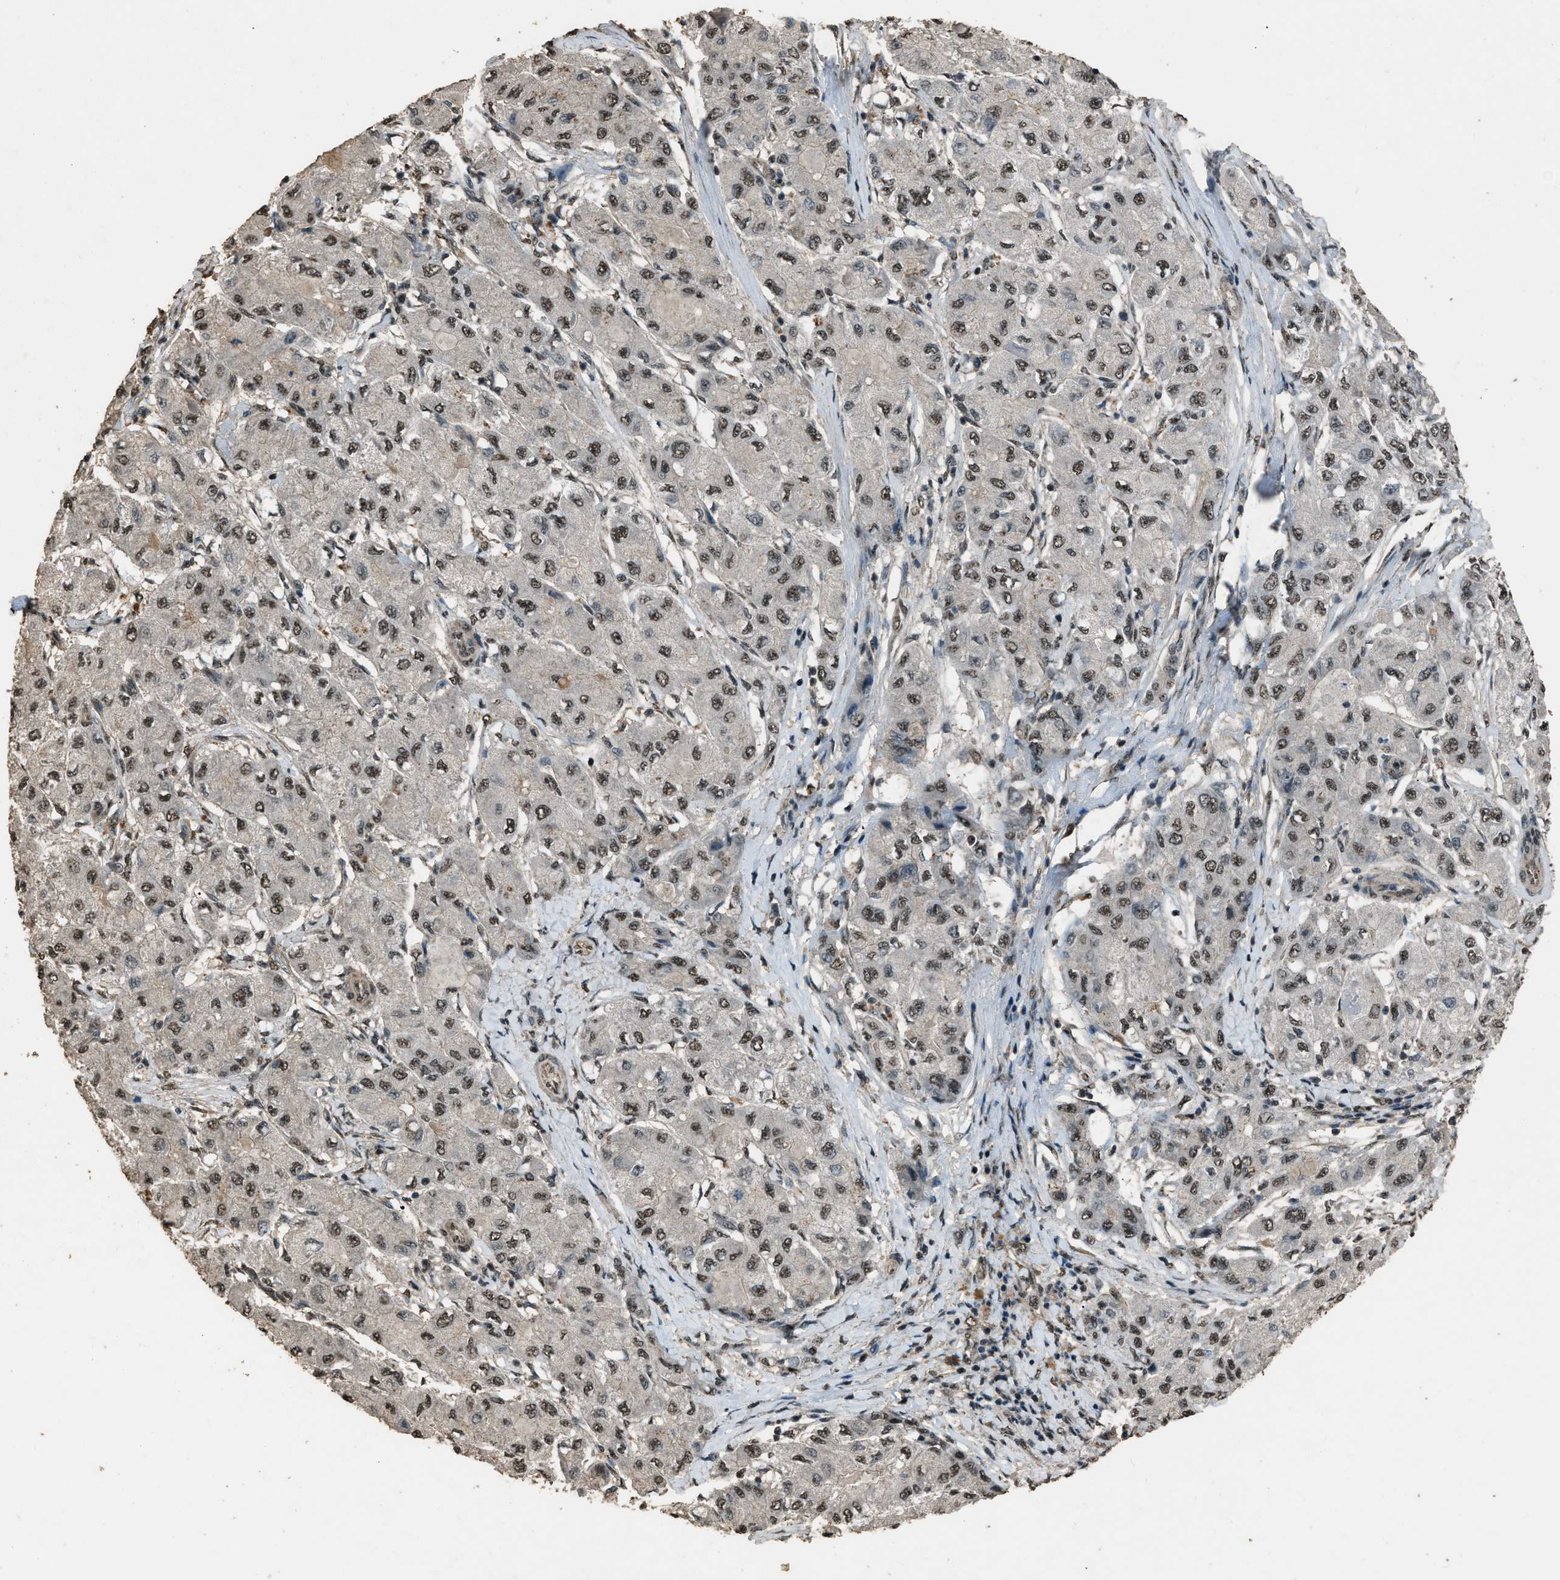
{"staining": {"intensity": "moderate", "quantity": ">75%", "location": "nuclear"}, "tissue": "liver cancer", "cell_type": "Tumor cells", "image_type": "cancer", "snomed": [{"axis": "morphology", "description": "Carcinoma, Hepatocellular, NOS"}, {"axis": "topography", "description": "Liver"}], "caption": "Liver cancer tissue demonstrates moderate nuclear positivity in about >75% of tumor cells, visualized by immunohistochemistry. Nuclei are stained in blue.", "gene": "SERTAD2", "patient": {"sex": "male", "age": 80}}